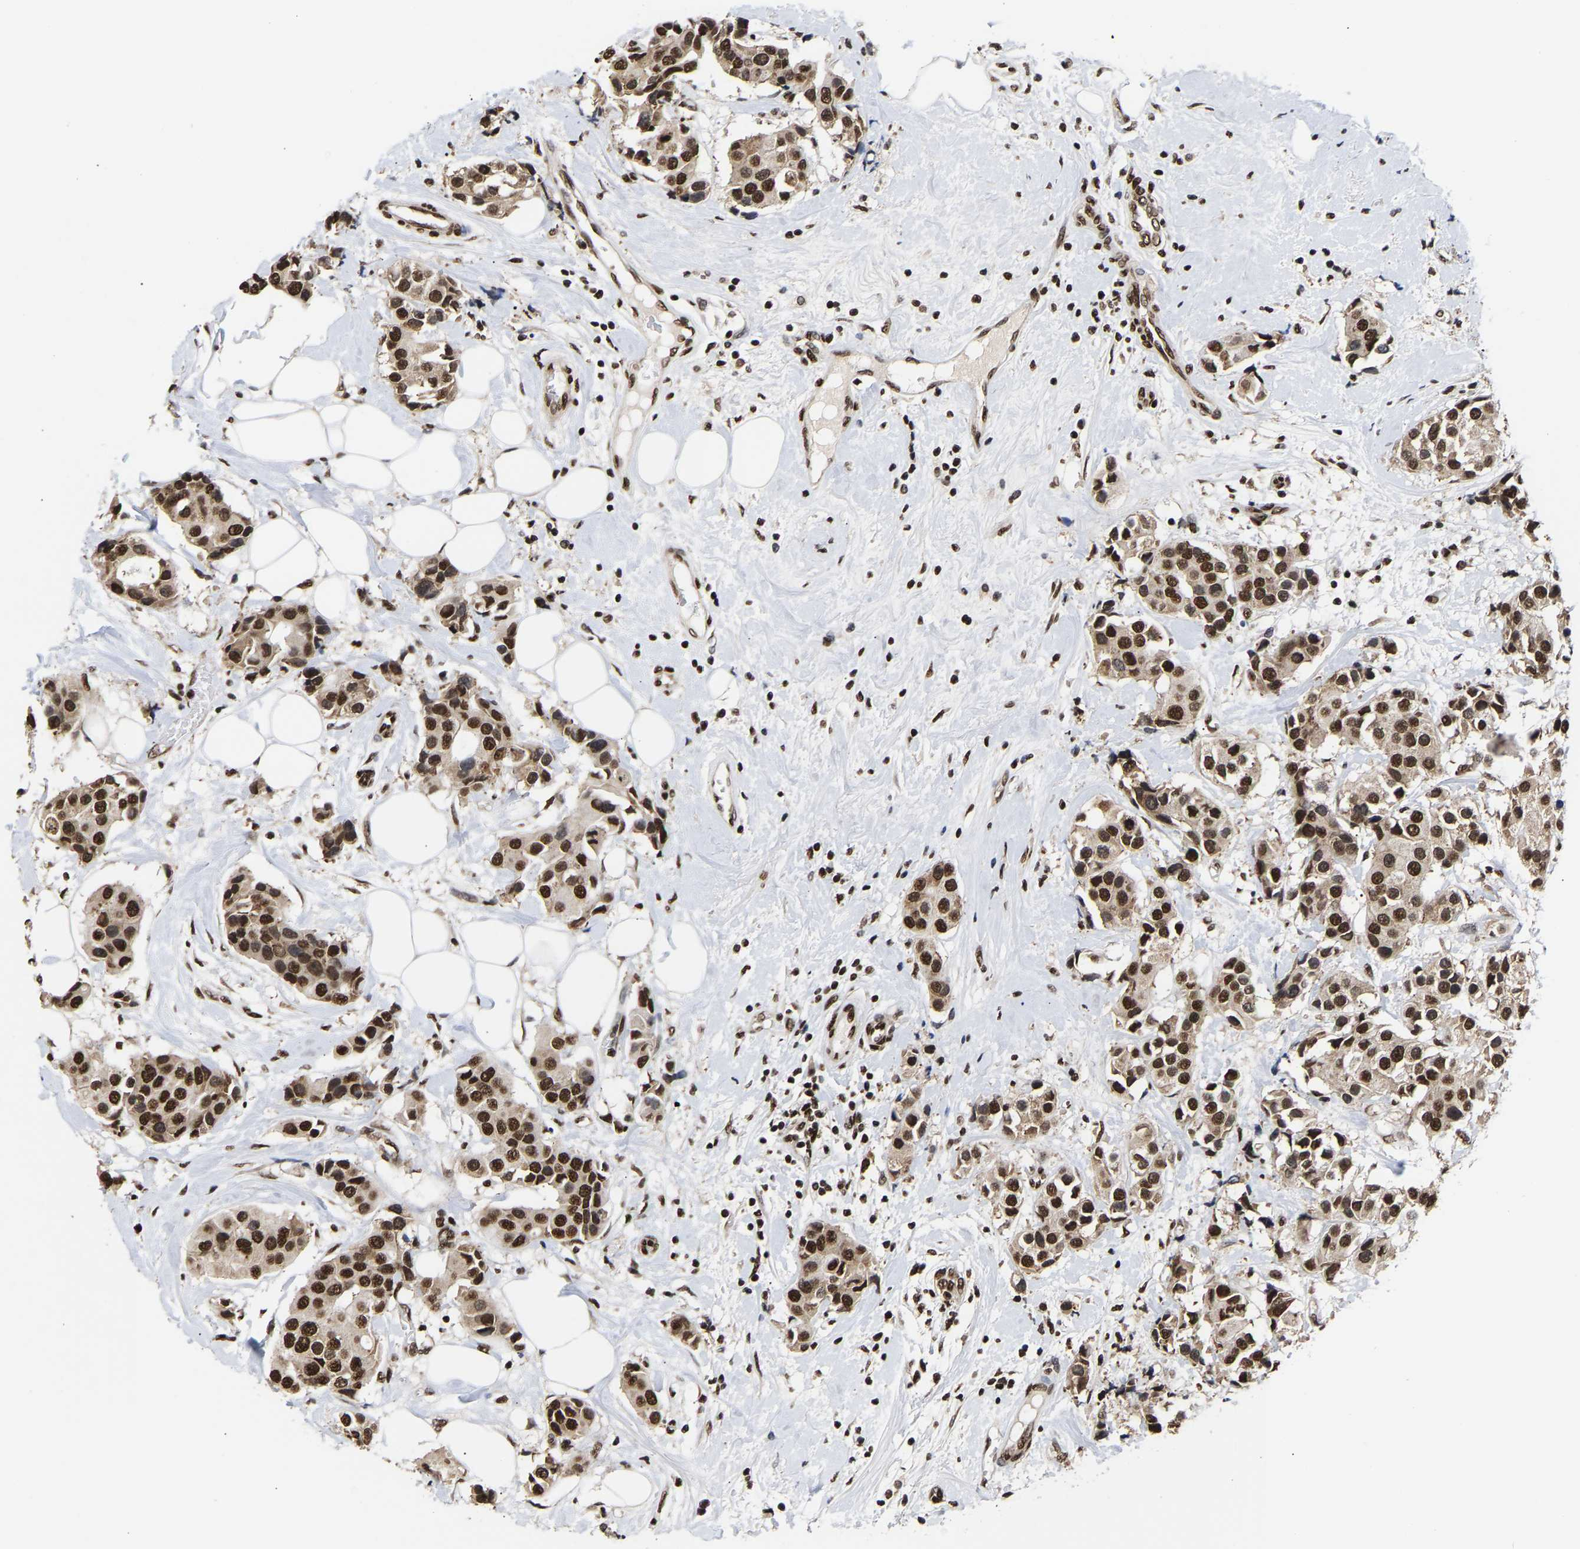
{"staining": {"intensity": "strong", "quantity": ">75%", "location": "nuclear"}, "tissue": "breast cancer", "cell_type": "Tumor cells", "image_type": "cancer", "snomed": [{"axis": "morphology", "description": "Normal tissue, NOS"}, {"axis": "morphology", "description": "Duct carcinoma"}, {"axis": "topography", "description": "Breast"}], "caption": "The histopathology image displays a brown stain indicating the presence of a protein in the nuclear of tumor cells in infiltrating ductal carcinoma (breast).", "gene": "PSIP1", "patient": {"sex": "female", "age": 39}}